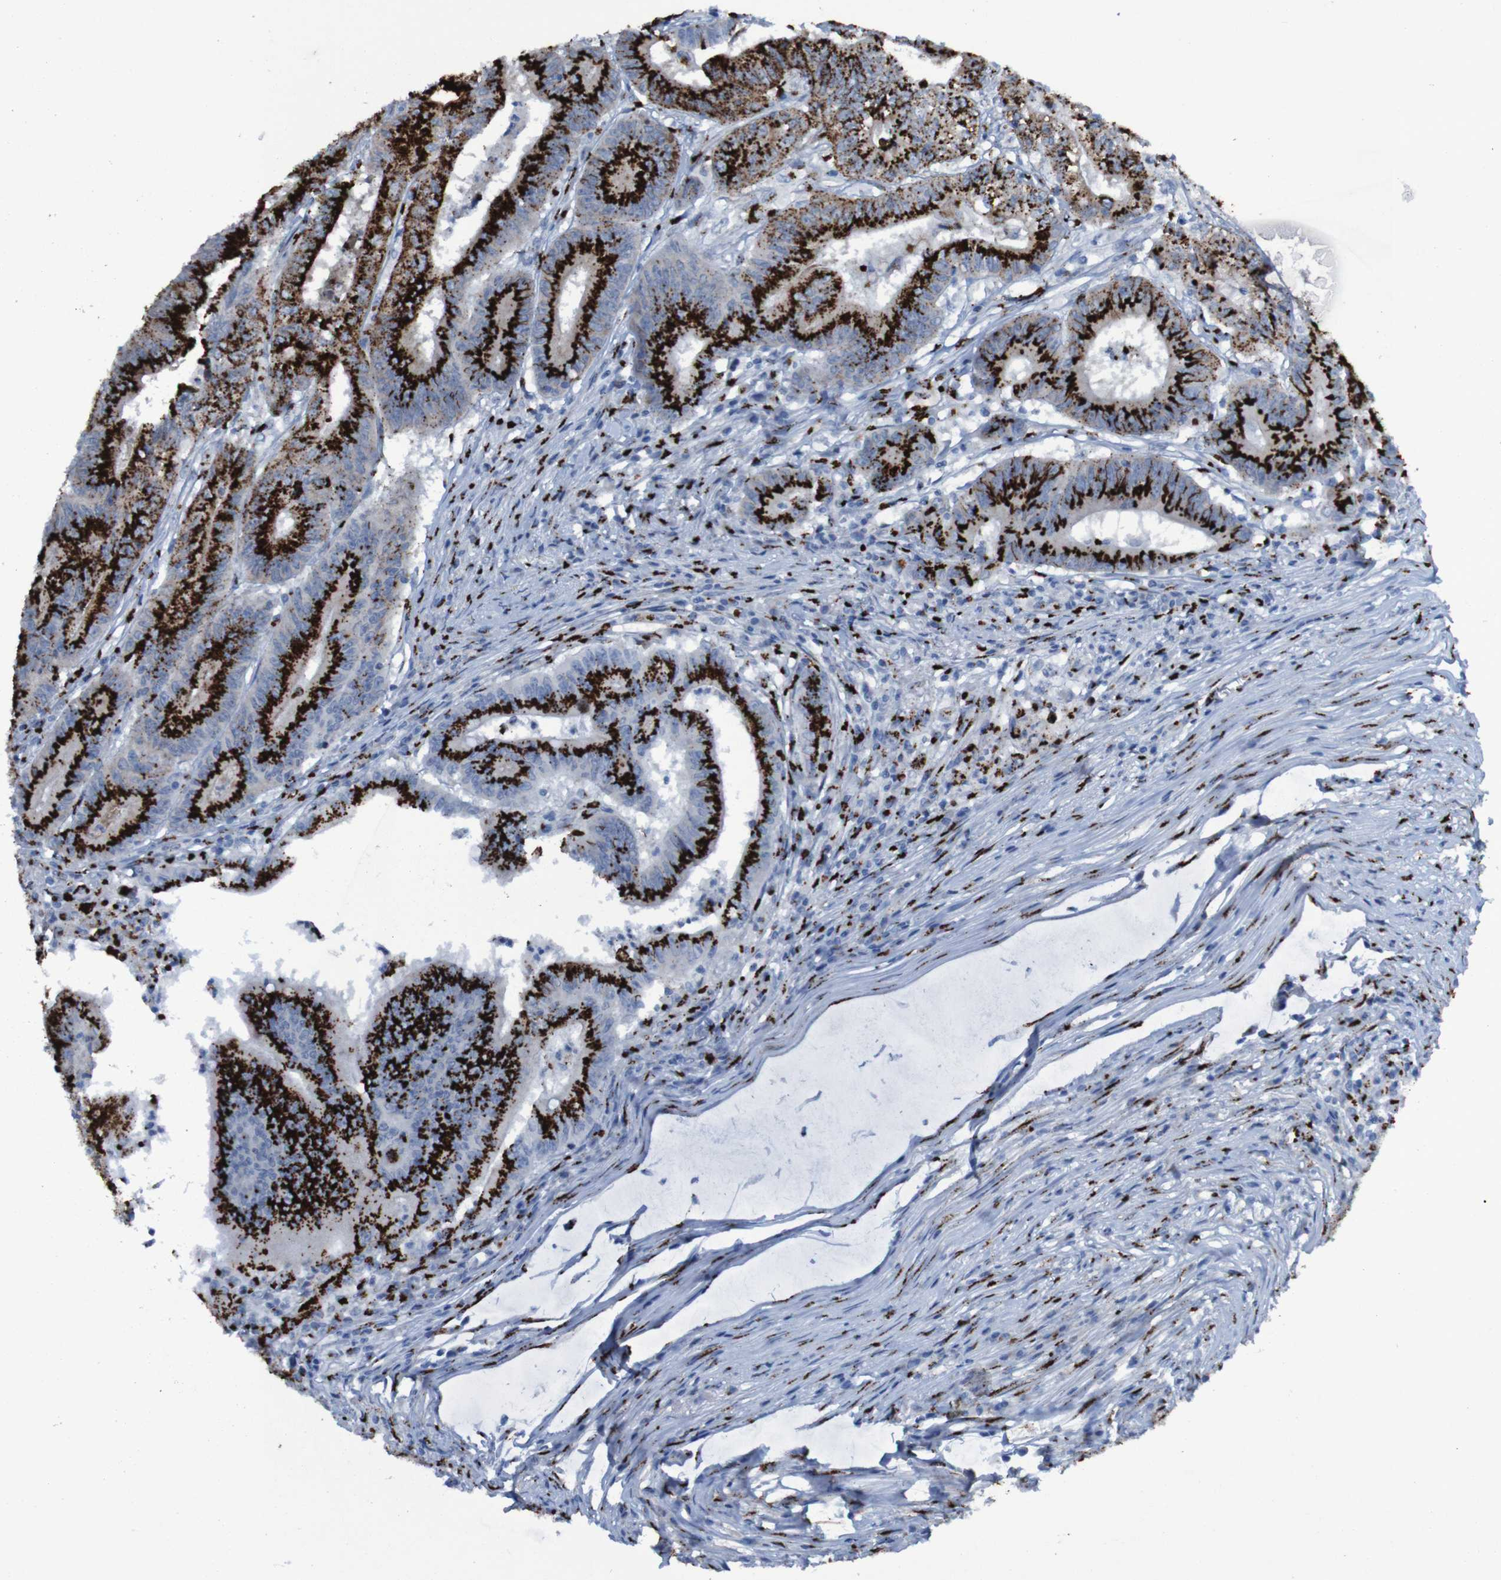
{"staining": {"intensity": "strong", "quantity": ">75%", "location": "cytoplasmic/membranous"}, "tissue": "colorectal cancer", "cell_type": "Tumor cells", "image_type": "cancer", "snomed": [{"axis": "morphology", "description": "Adenocarcinoma, NOS"}, {"axis": "topography", "description": "Colon"}], "caption": "Human adenocarcinoma (colorectal) stained with a protein marker reveals strong staining in tumor cells.", "gene": "GOLM1", "patient": {"sex": "male", "age": 45}}